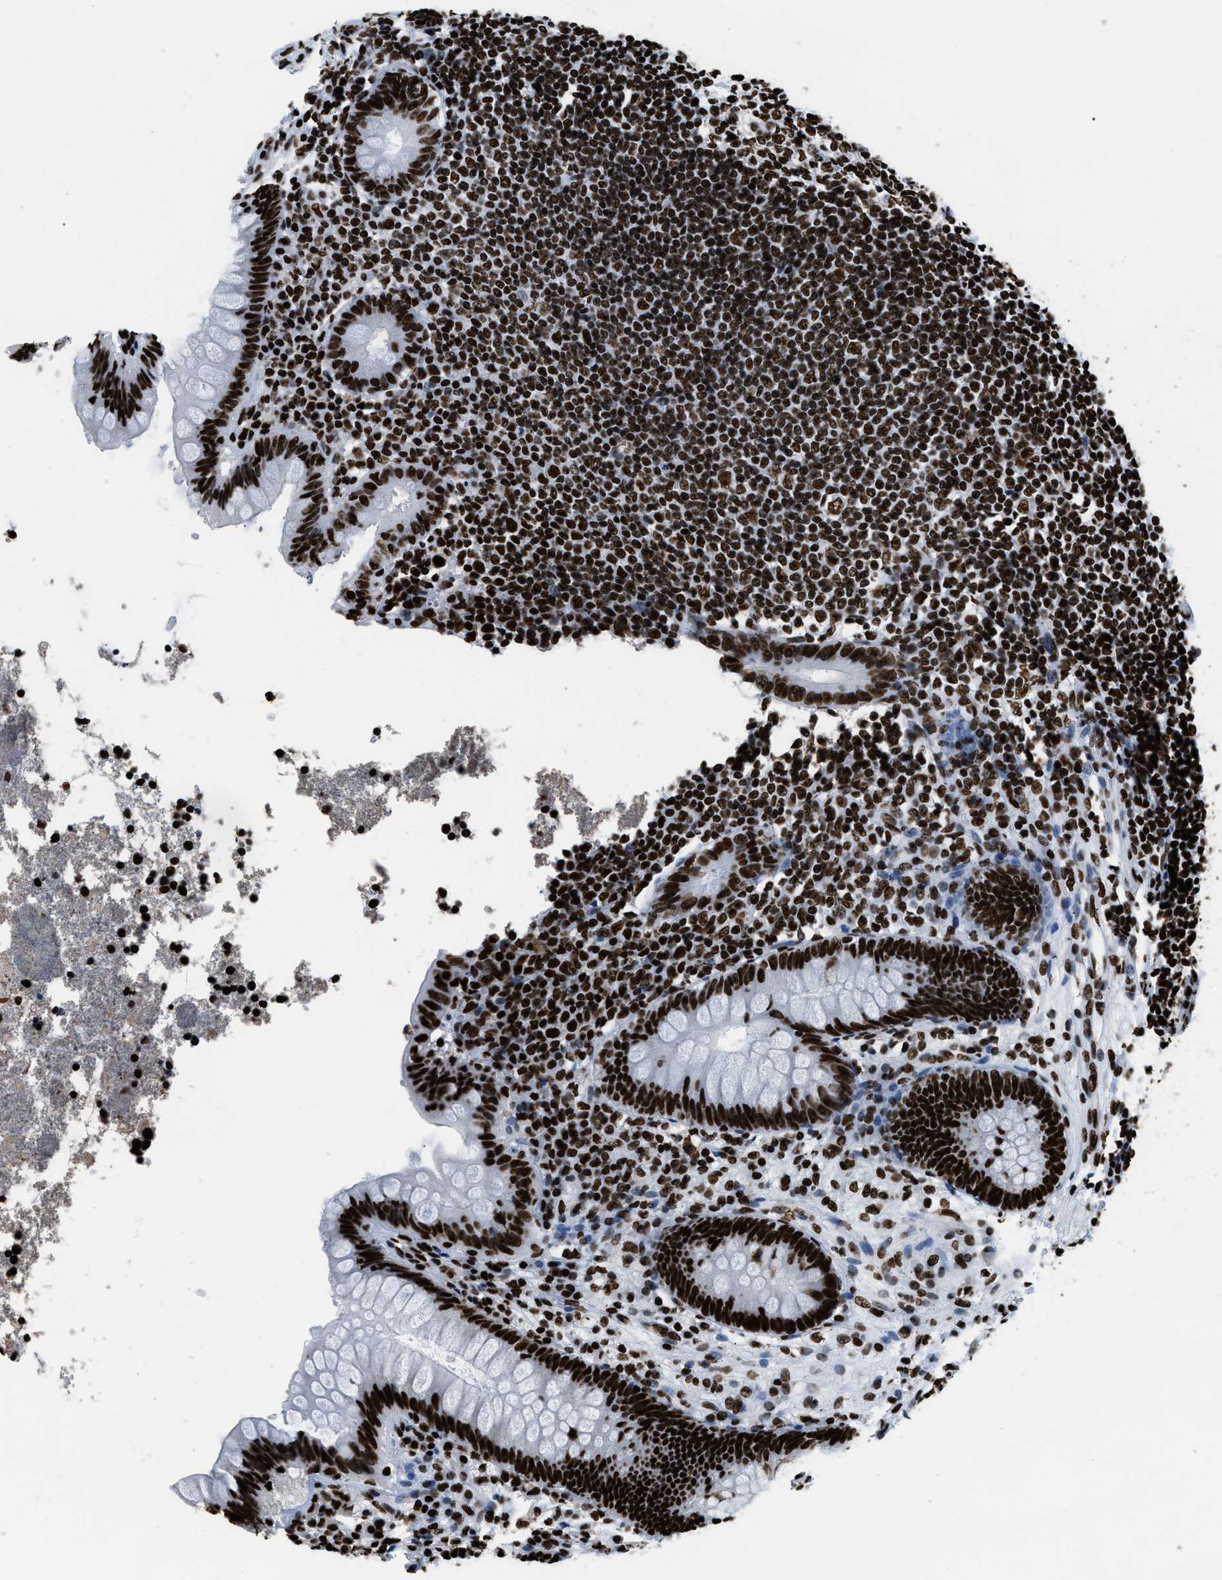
{"staining": {"intensity": "strong", "quantity": ">75%", "location": "nuclear"}, "tissue": "appendix", "cell_type": "Glandular cells", "image_type": "normal", "snomed": [{"axis": "morphology", "description": "Normal tissue, NOS"}, {"axis": "topography", "description": "Appendix"}], "caption": "IHC staining of normal appendix, which shows high levels of strong nuclear expression in about >75% of glandular cells indicating strong nuclear protein staining. The staining was performed using DAB (brown) for protein detection and nuclei were counterstained in hematoxylin (blue).", "gene": "HNRNPM", "patient": {"sex": "female", "age": 66}}